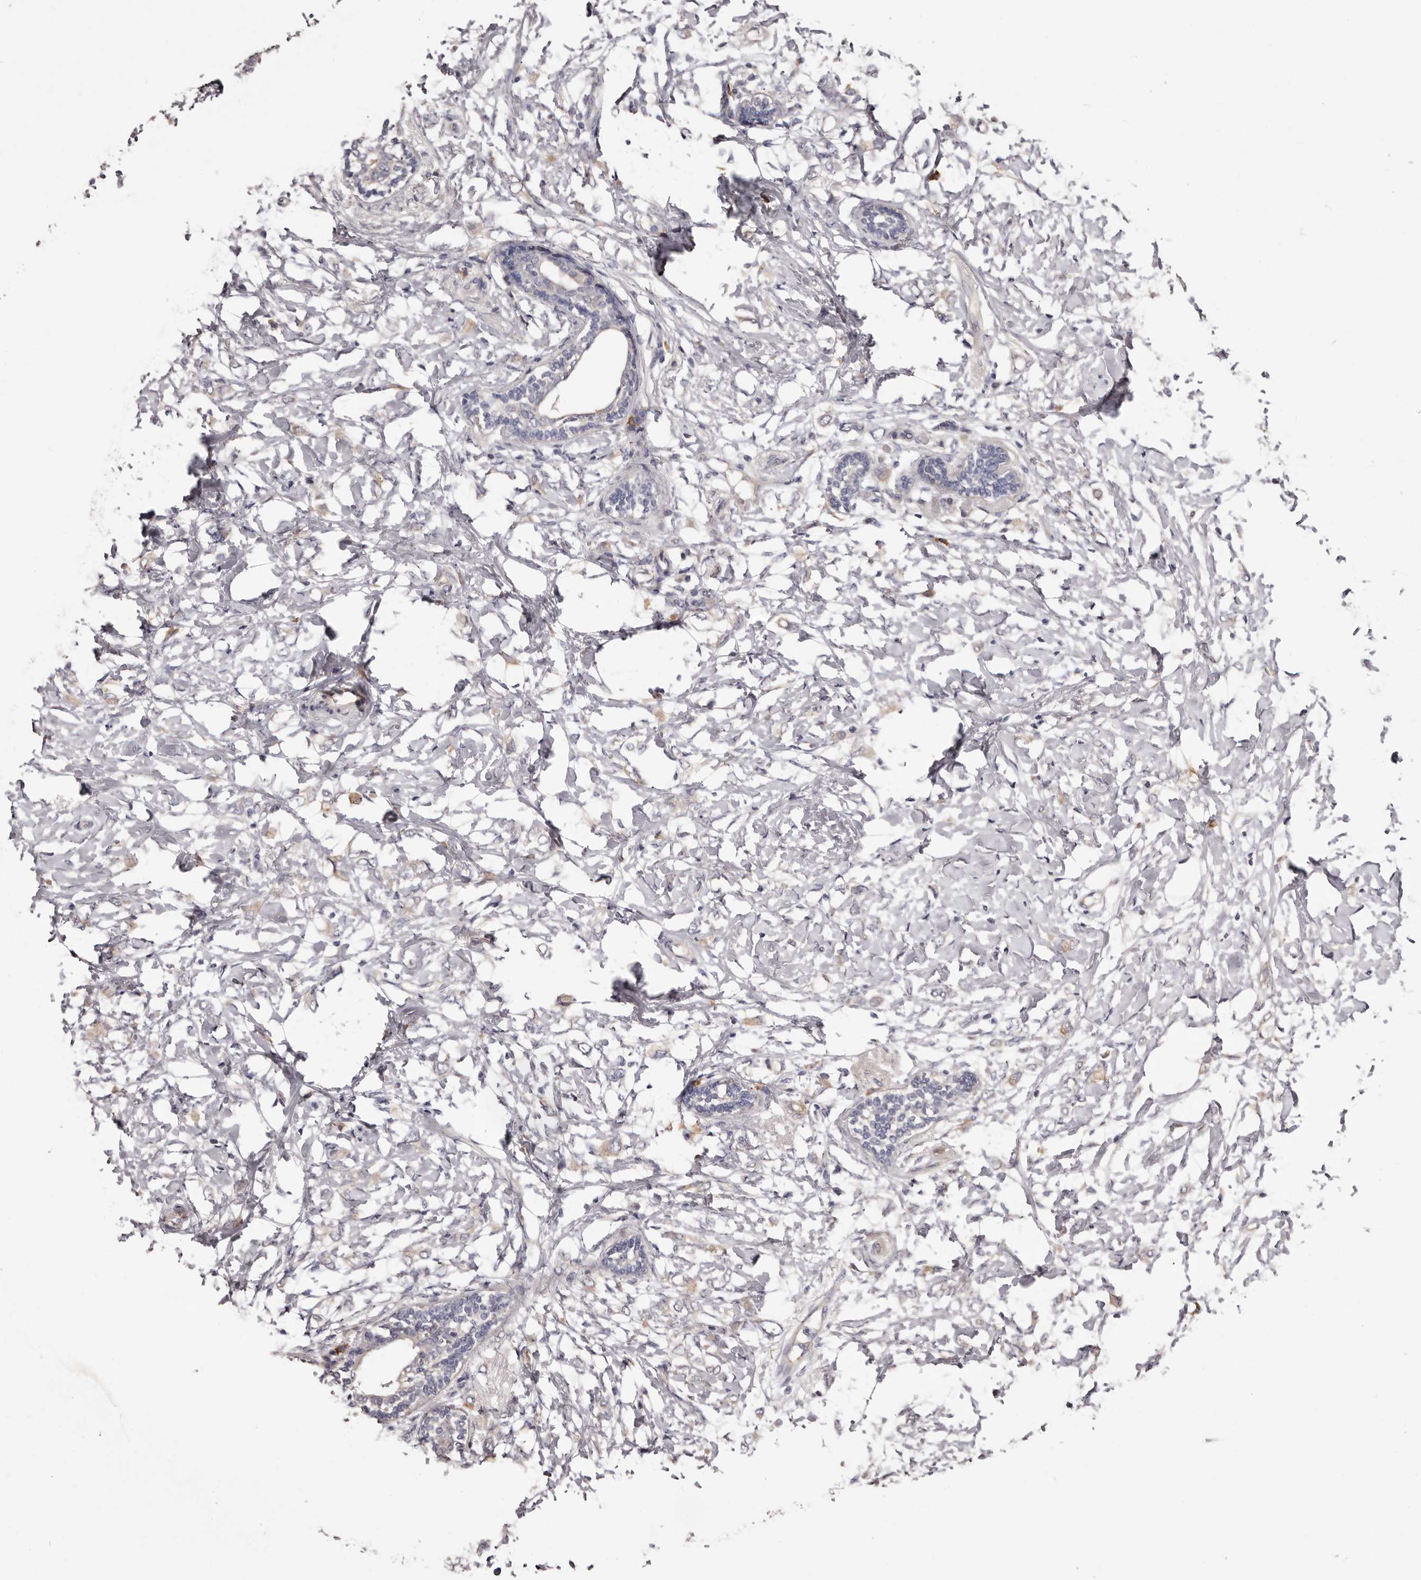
{"staining": {"intensity": "weak", "quantity": "<25%", "location": "cytoplasmic/membranous"}, "tissue": "breast cancer", "cell_type": "Tumor cells", "image_type": "cancer", "snomed": [{"axis": "morphology", "description": "Normal tissue, NOS"}, {"axis": "morphology", "description": "Lobular carcinoma"}, {"axis": "topography", "description": "Breast"}], "caption": "Tumor cells are negative for protein expression in human breast lobular carcinoma. The staining was performed using DAB (3,3'-diaminobenzidine) to visualize the protein expression in brown, while the nuclei were stained in blue with hematoxylin (Magnification: 20x).", "gene": "ETNK1", "patient": {"sex": "female", "age": 47}}